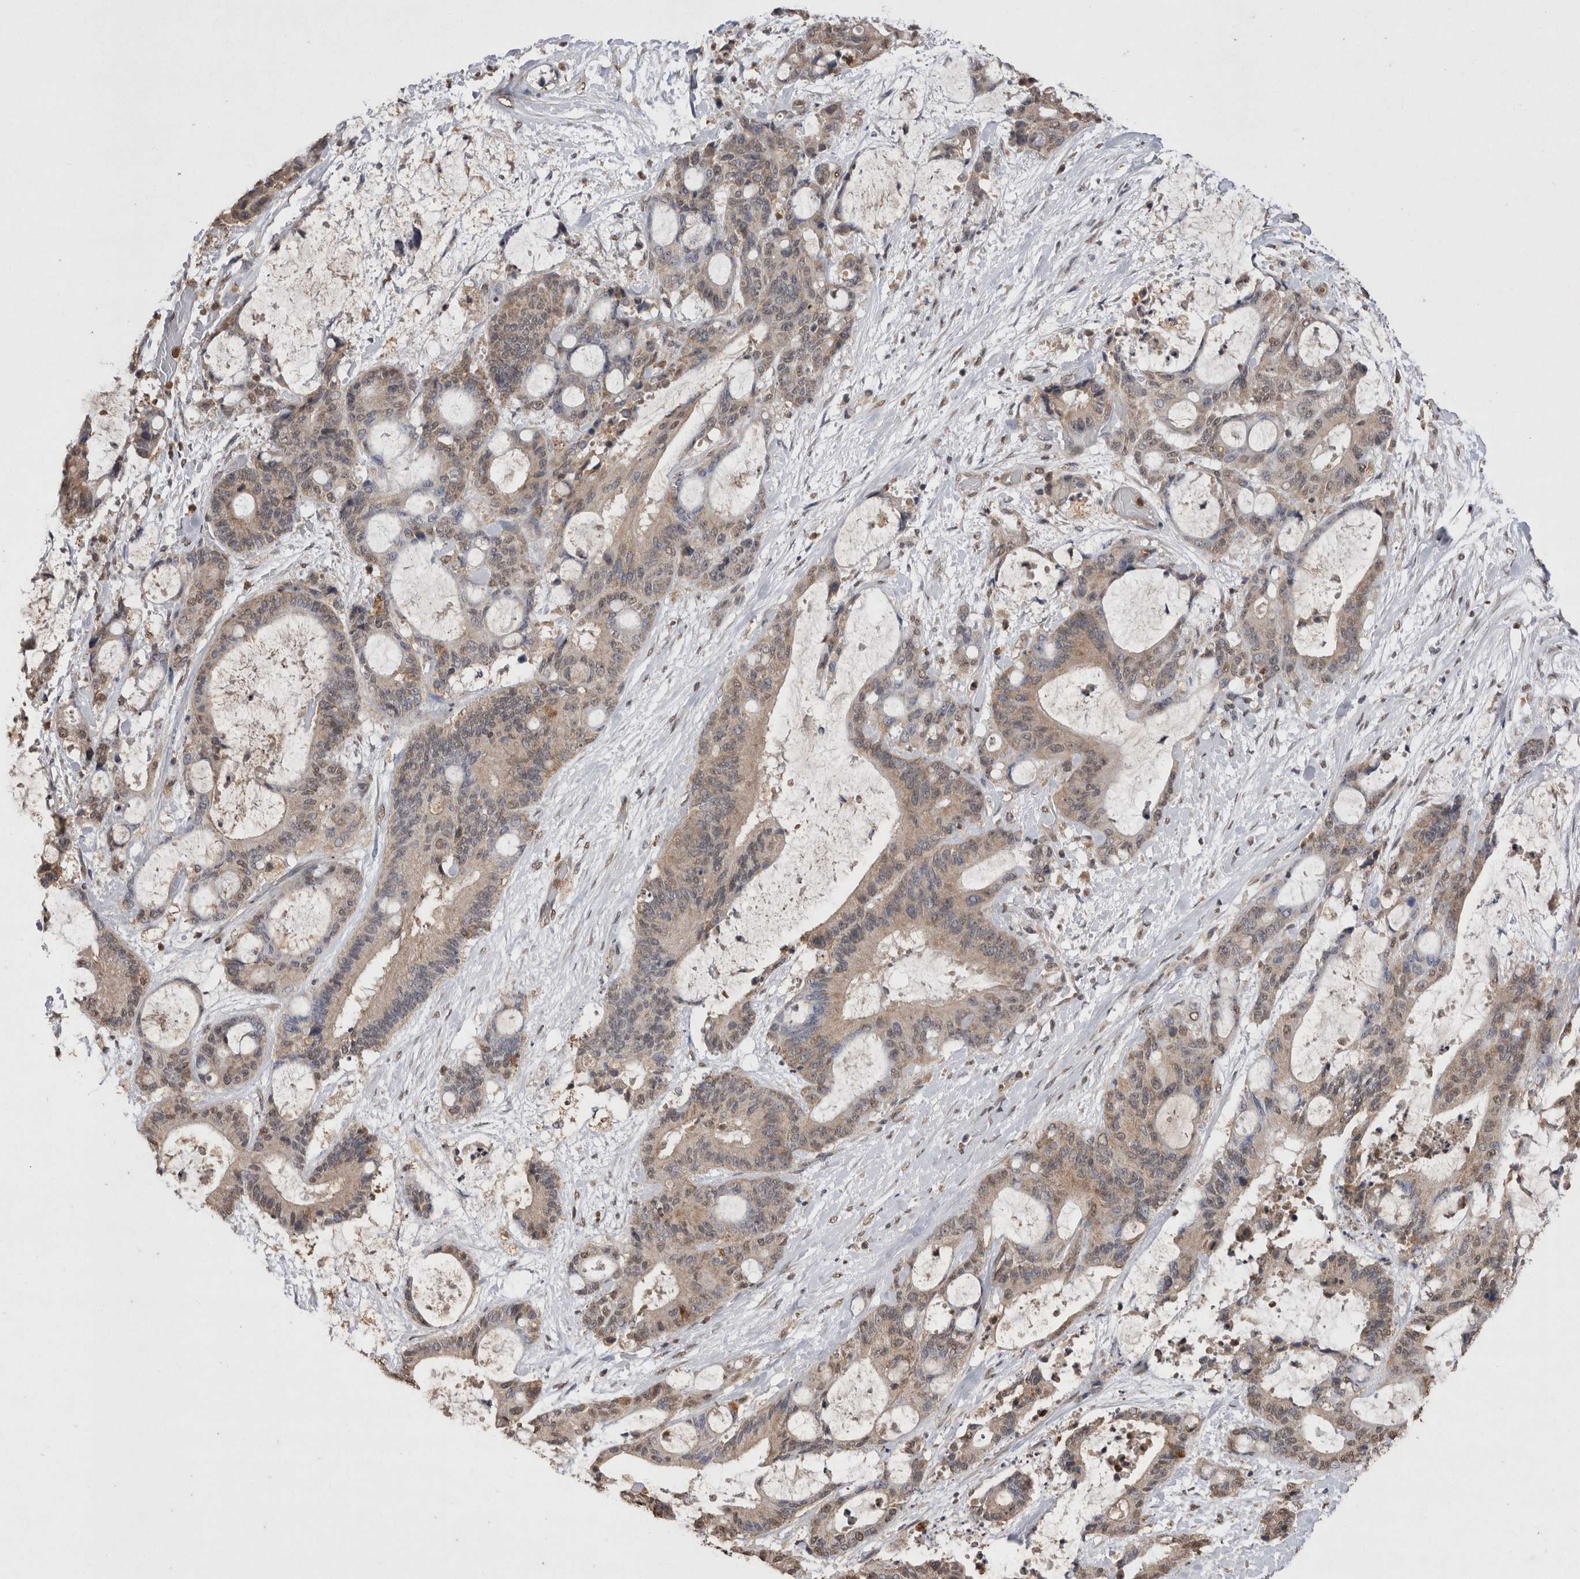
{"staining": {"intensity": "weak", "quantity": ">75%", "location": "cytoplasmic/membranous"}, "tissue": "liver cancer", "cell_type": "Tumor cells", "image_type": "cancer", "snomed": [{"axis": "morphology", "description": "Cholangiocarcinoma"}, {"axis": "topography", "description": "Liver"}], "caption": "Liver cholangiocarcinoma stained for a protein displays weak cytoplasmic/membranous positivity in tumor cells. The protein is shown in brown color, while the nuclei are stained blue.", "gene": "GRK5", "patient": {"sex": "female", "age": 73}}